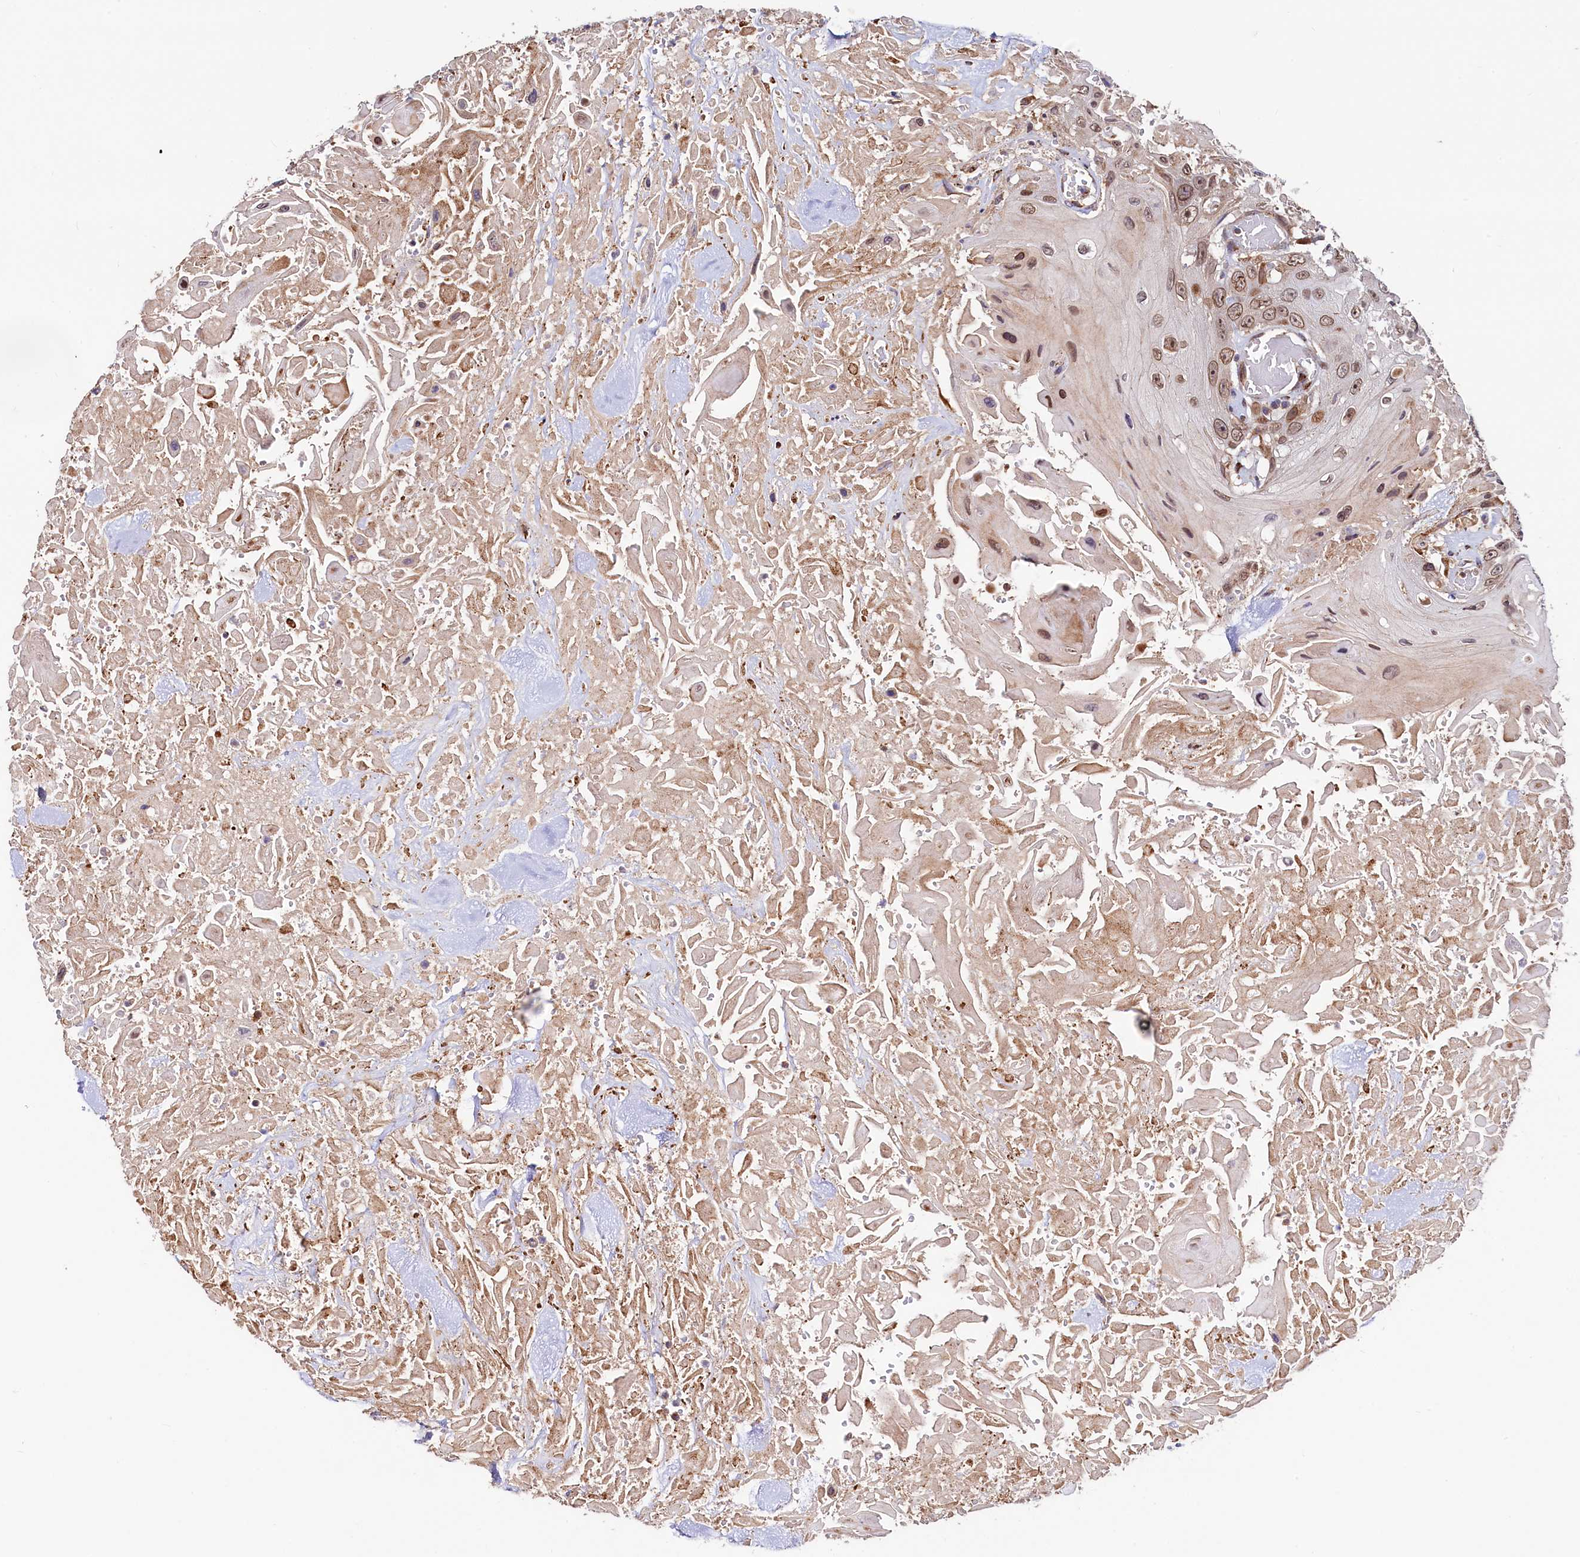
{"staining": {"intensity": "moderate", "quantity": ">75%", "location": "nuclear"}, "tissue": "head and neck cancer", "cell_type": "Tumor cells", "image_type": "cancer", "snomed": [{"axis": "morphology", "description": "Squamous cell carcinoma, NOS"}, {"axis": "topography", "description": "Head-Neck"}], "caption": "Immunohistochemistry (DAB (3,3'-diaminobenzidine)) staining of human head and neck cancer (squamous cell carcinoma) demonstrates moderate nuclear protein positivity in approximately >75% of tumor cells.", "gene": "C5orf15", "patient": {"sex": "male", "age": 81}}